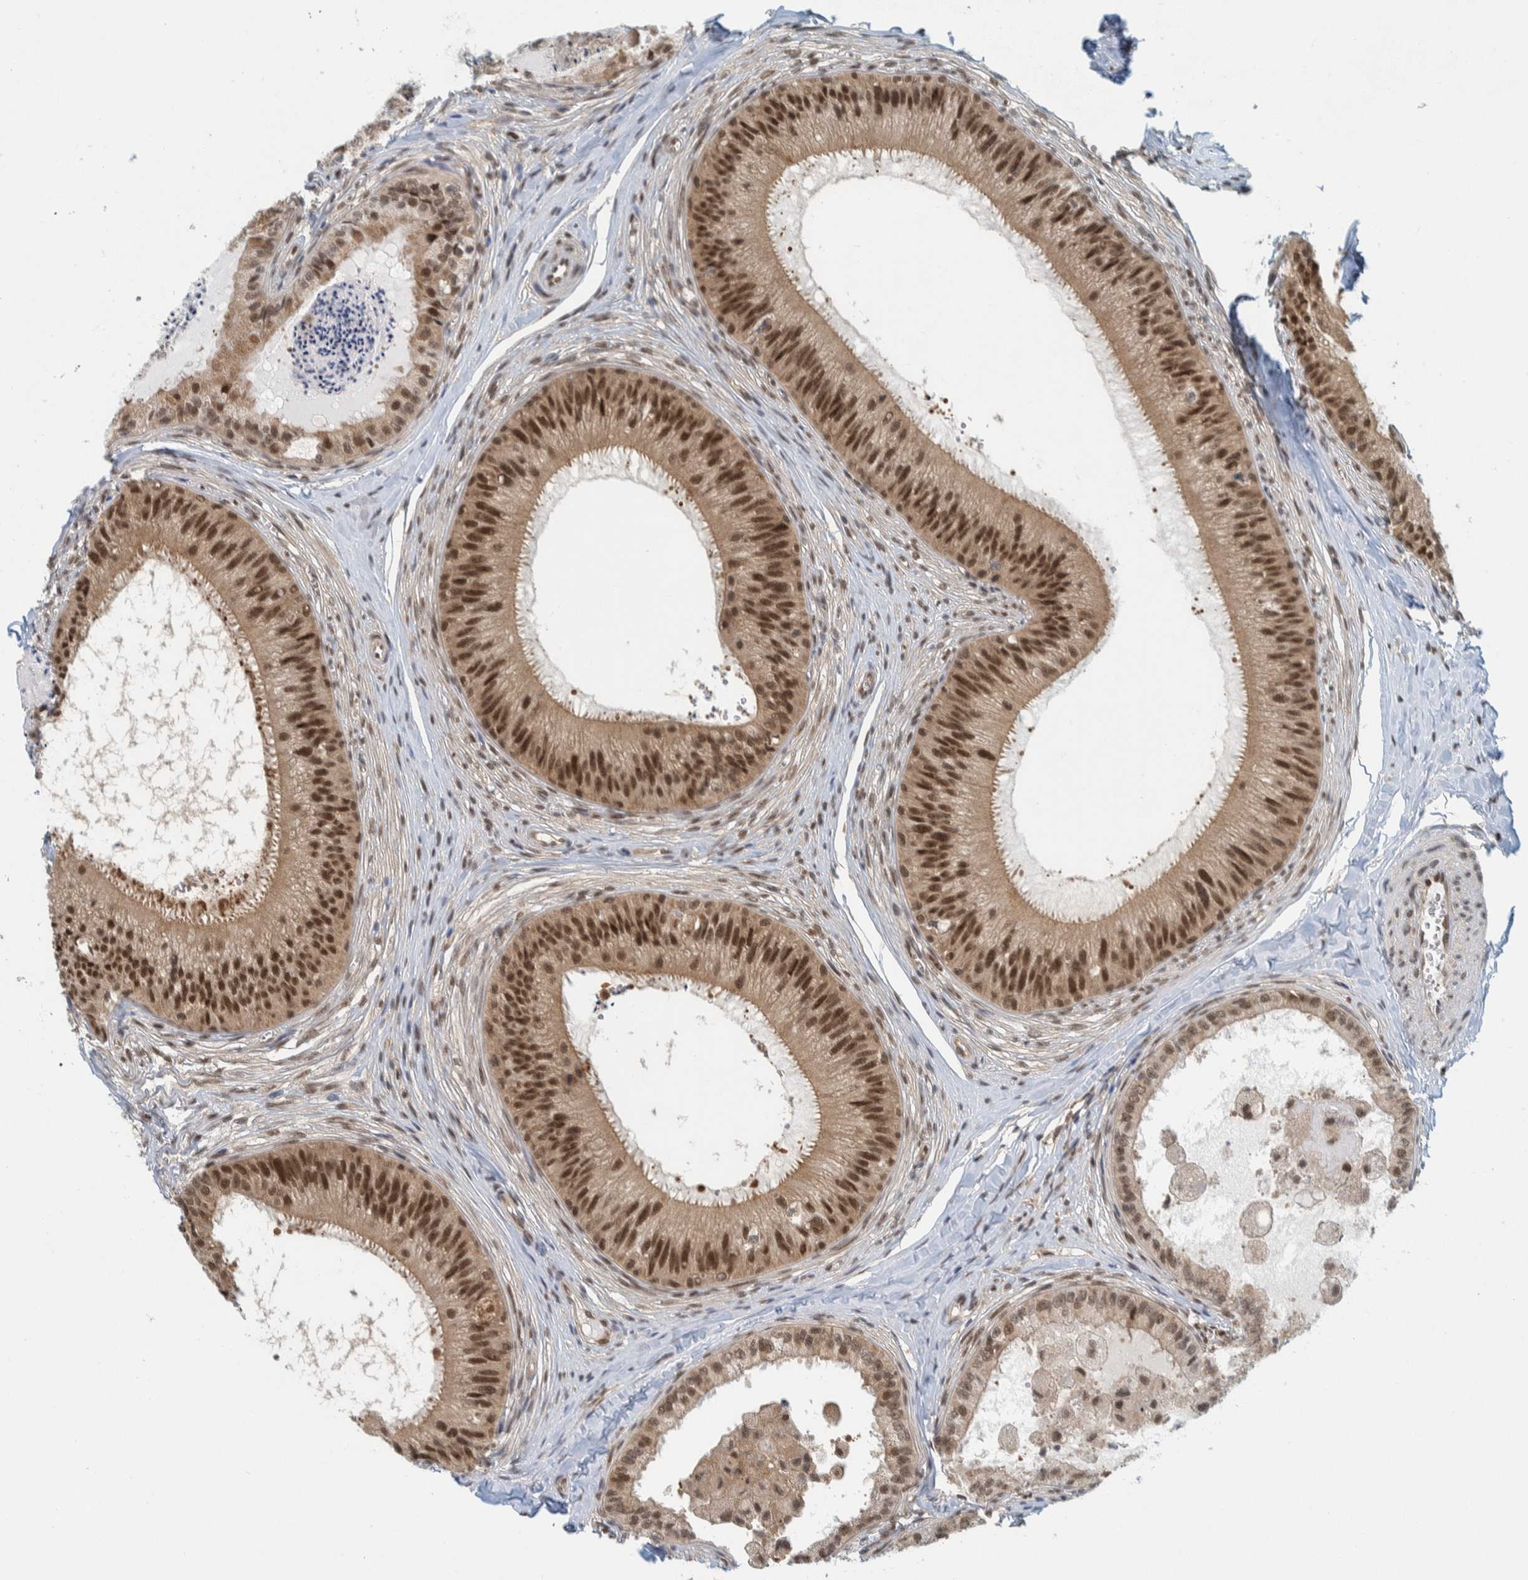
{"staining": {"intensity": "strong", "quantity": ">75%", "location": "nuclear"}, "tissue": "epididymis", "cell_type": "Glandular cells", "image_type": "normal", "snomed": [{"axis": "morphology", "description": "Normal tissue, NOS"}, {"axis": "topography", "description": "Epididymis"}], "caption": "Glandular cells display strong nuclear positivity in approximately >75% of cells in unremarkable epididymis. (brown staining indicates protein expression, while blue staining denotes nuclei).", "gene": "COPS3", "patient": {"sex": "male", "age": 31}}